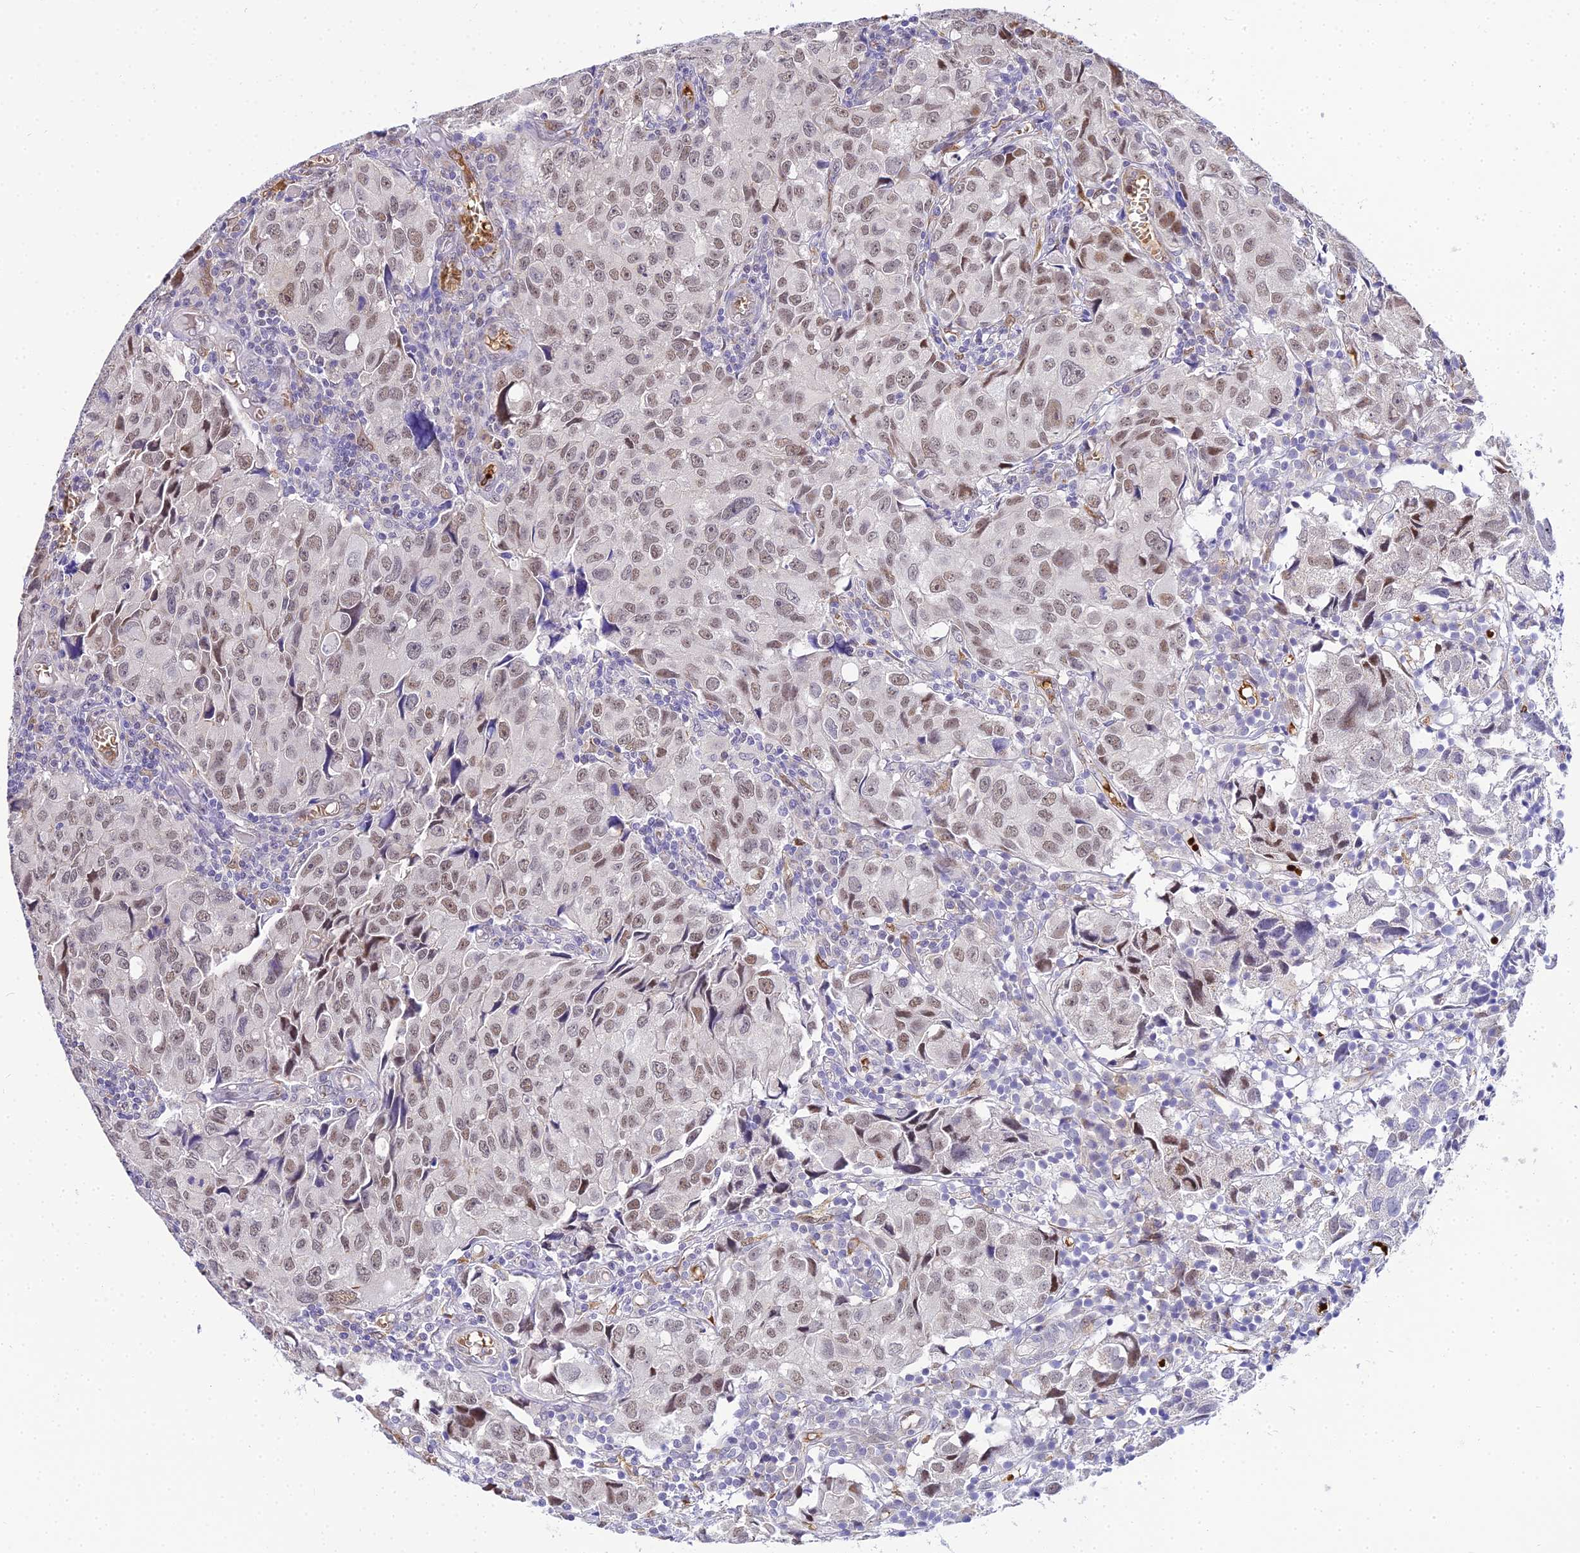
{"staining": {"intensity": "weak", "quantity": "25%-75%", "location": "nuclear"}, "tissue": "urothelial cancer", "cell_type": "Tumor cells", "image_type": "cancer", "snomed": [{"axis": "morphology", "description": "Urothelial carcinoma, High grade"}, {"axis": "topography", "description": "Urinary bladder"}], "caption": "Immunohistochemistry (IHC) image of human urothelial cancer stained for a protein (brown), which reveals low levels of weak nuclear expression in about 25%-75% of tumor cells.", "gene": "BCL9", "patient": {"sex": "female", "age": 75}}